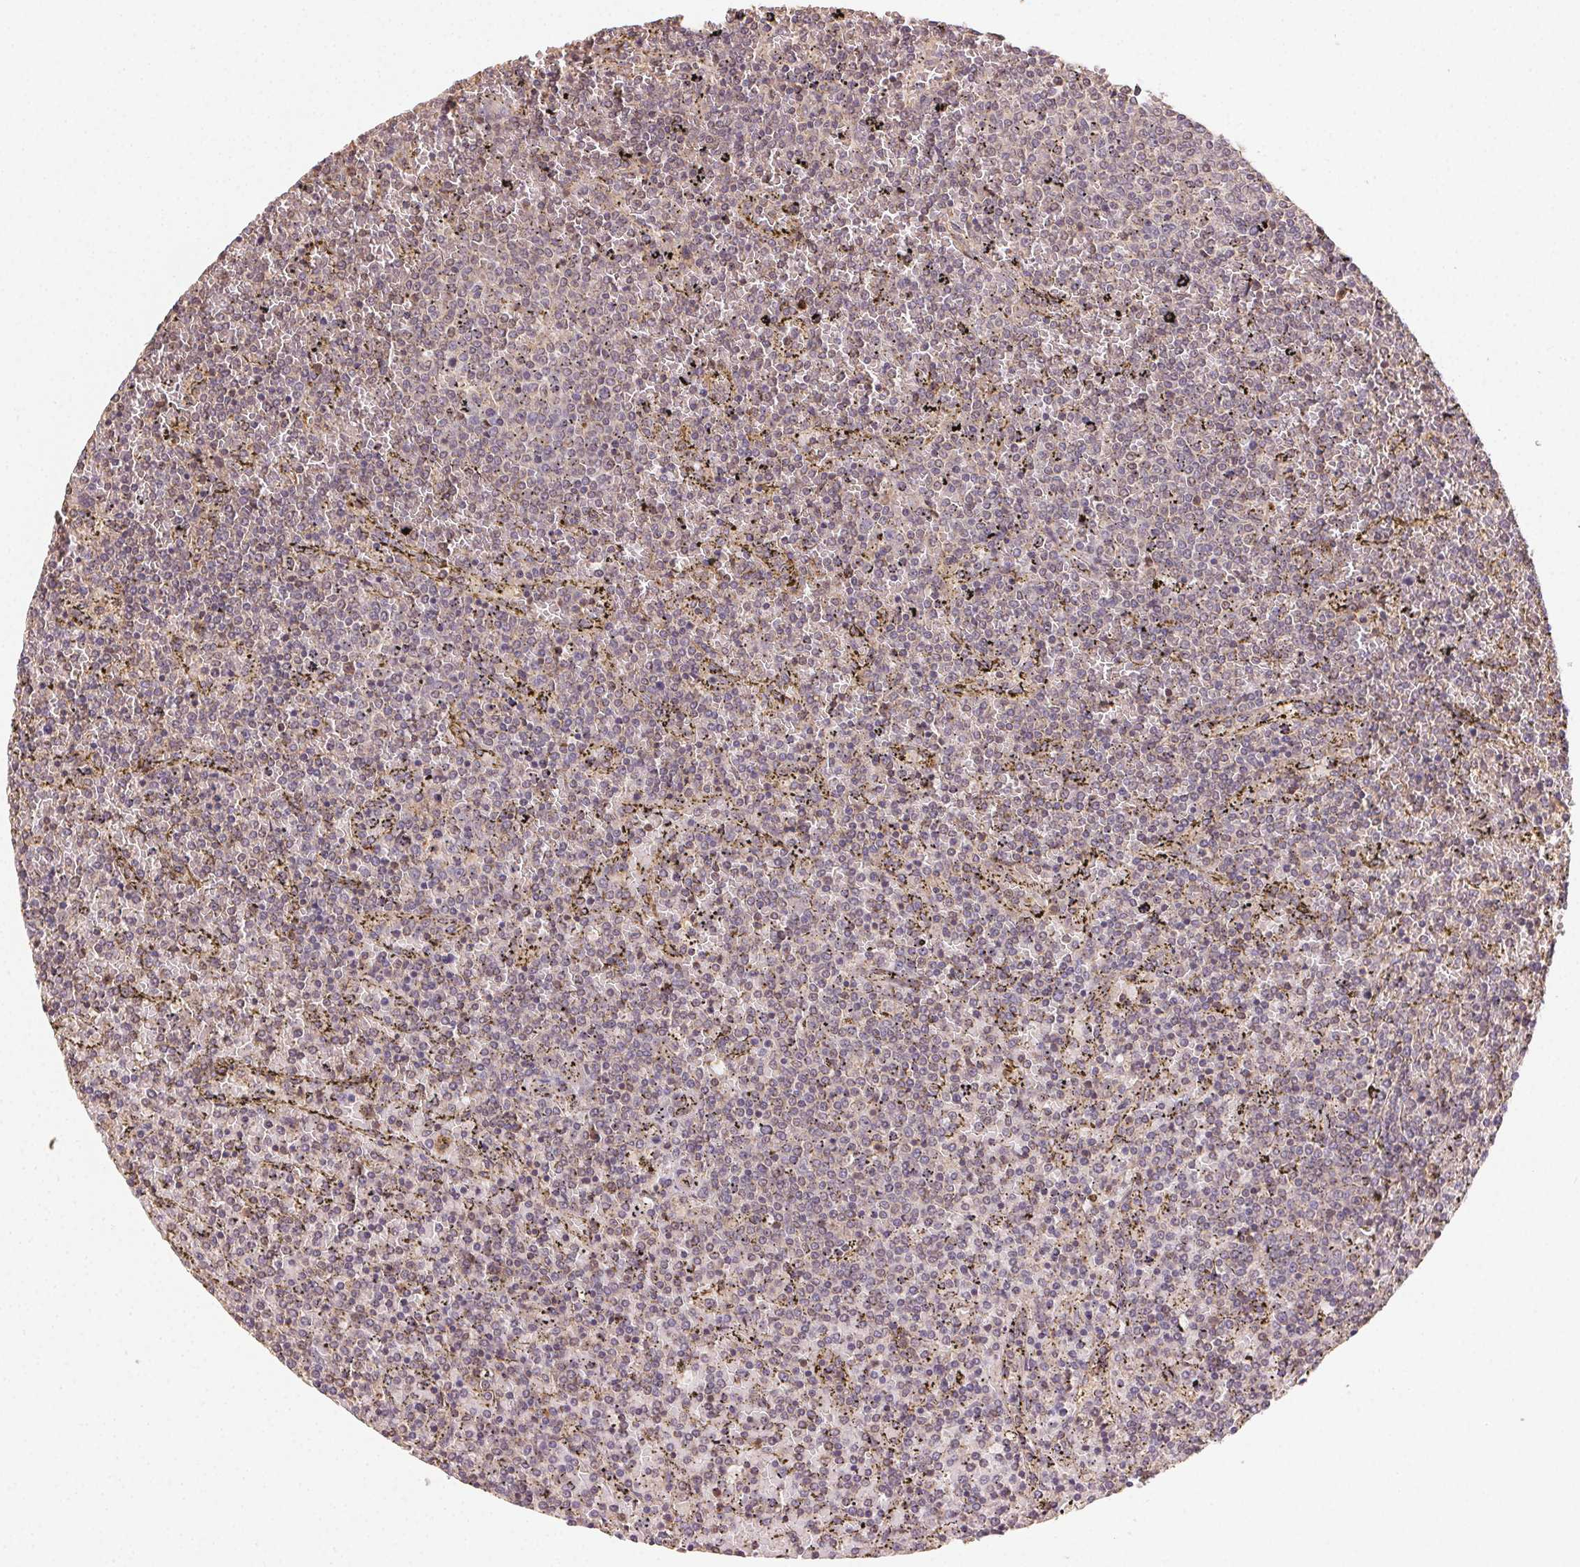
{"staining": {"intensity": "weak", "quantity": "25%-75%", "location": "cytoplasmic/membranous"}, "tissue": "lymphoma", "cell_type": "Tumor cells", "image_type": "cancer", "snomed": [{"axis": "morphology", "description": "Malignant lymphoma, non-Hodgkin's type, Low grade"}, {"axis": "topography", "description": "Spleen"}], "caption": "Immunohistochemistry (IHC) of human lymphoma shows low levels of weak cytoplasmic/membranous expression in about 25%-75% of tumor cells.", "gene": "RALA", "patient": {"sex": "female", "age": 77}}